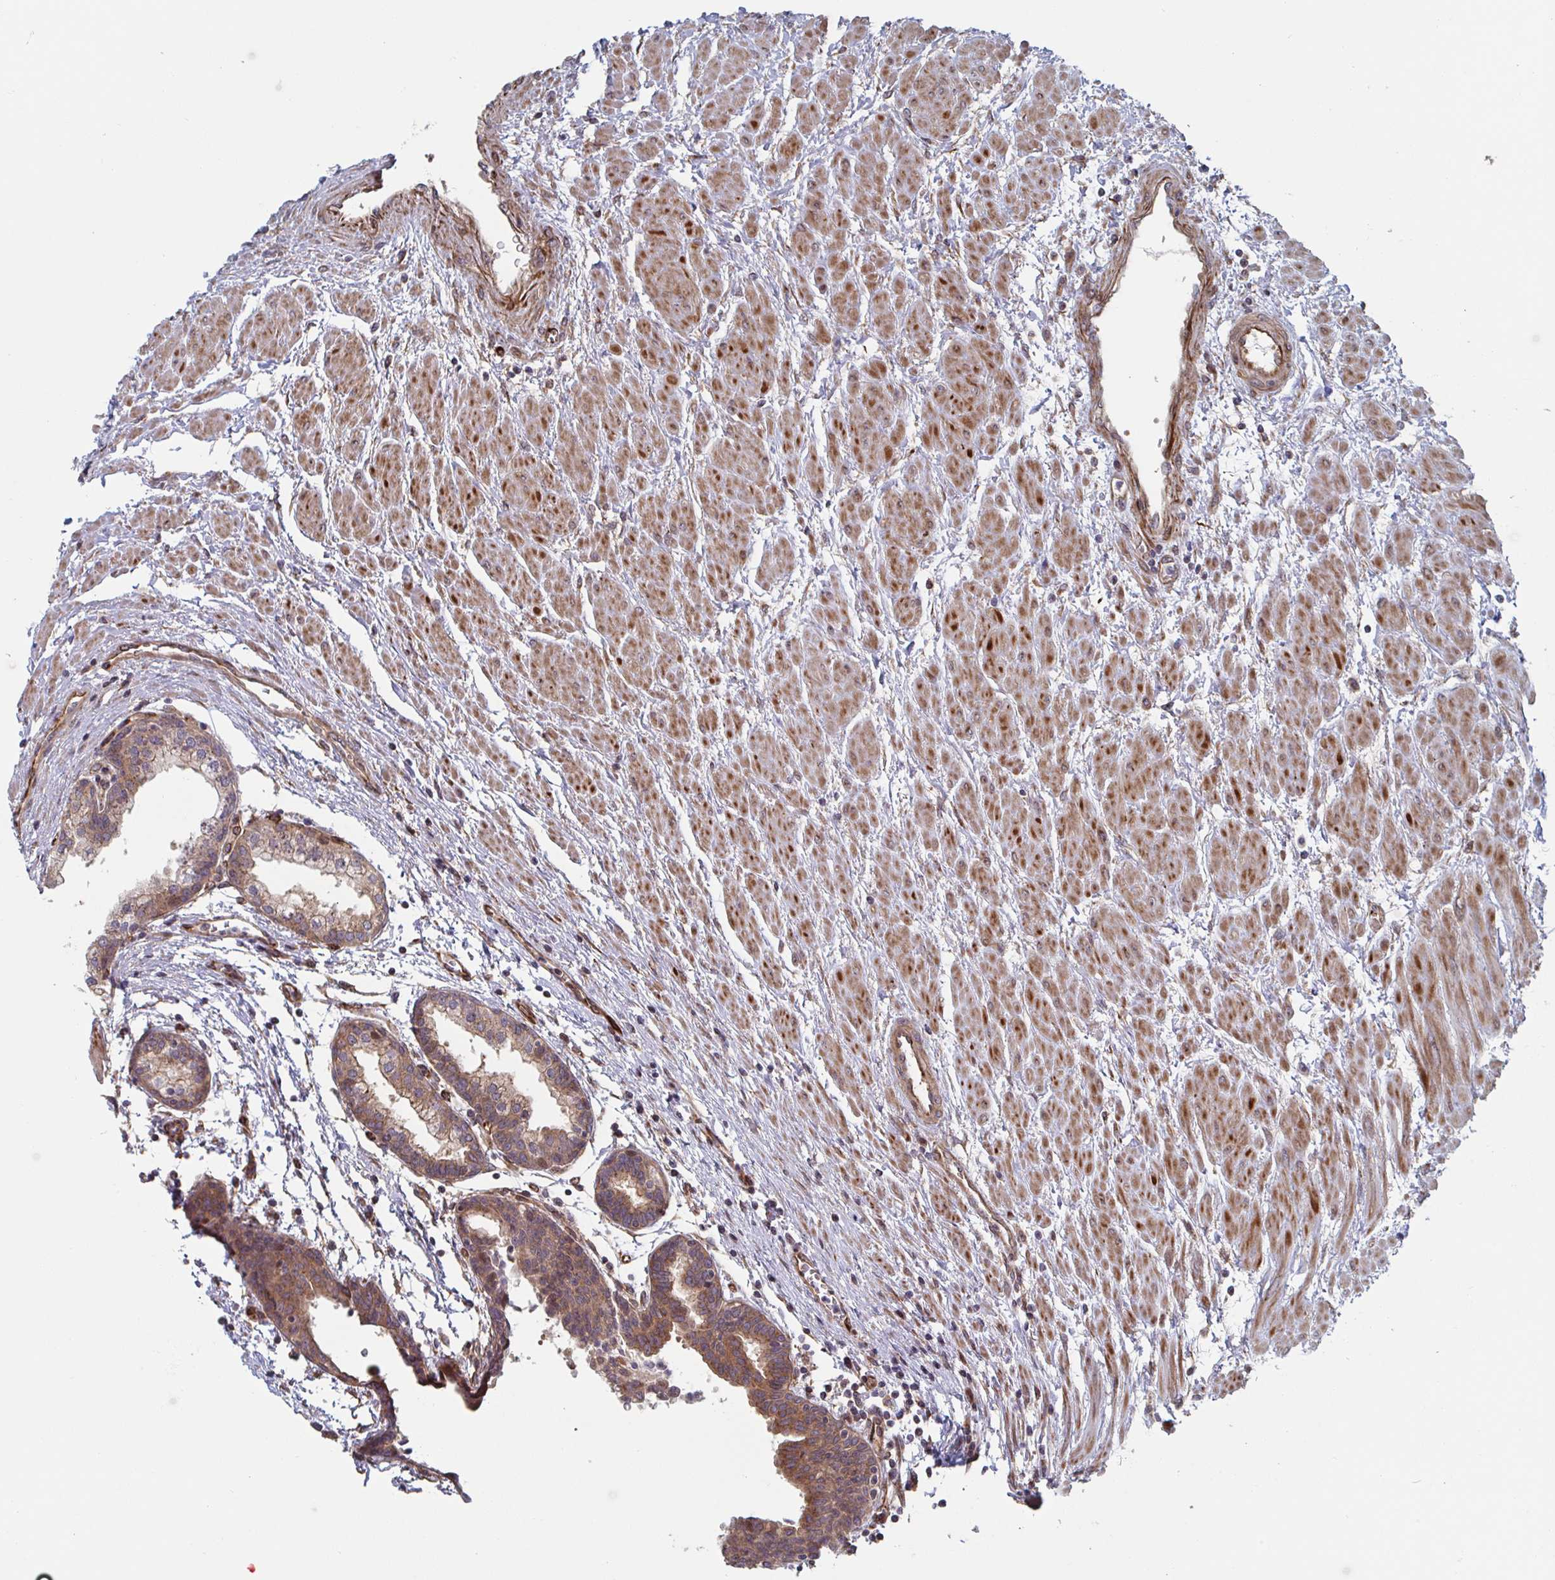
{"staining": {"intensity": "moderate", "quantity": ">75%", "location": "cytoplasmic/membranous"}, "tissue": "prostate cancer", "cell_type": "Tumor cells", "image_type": "cancer", "snomed": [{"axis": "morphology", "description": "Adenocarcinoma, High grade"}, {"axis": "topography", "description": "Prostate"}], "caption": "Immunohistochemical staining of adenocarcinoma (high-grade) (prostate) shows moderate cytoplasmic/membranous protein positivity in about >75% of tumor cells.", "gene": "DVL3", "patient": {"sex": "male", "age": 58}}